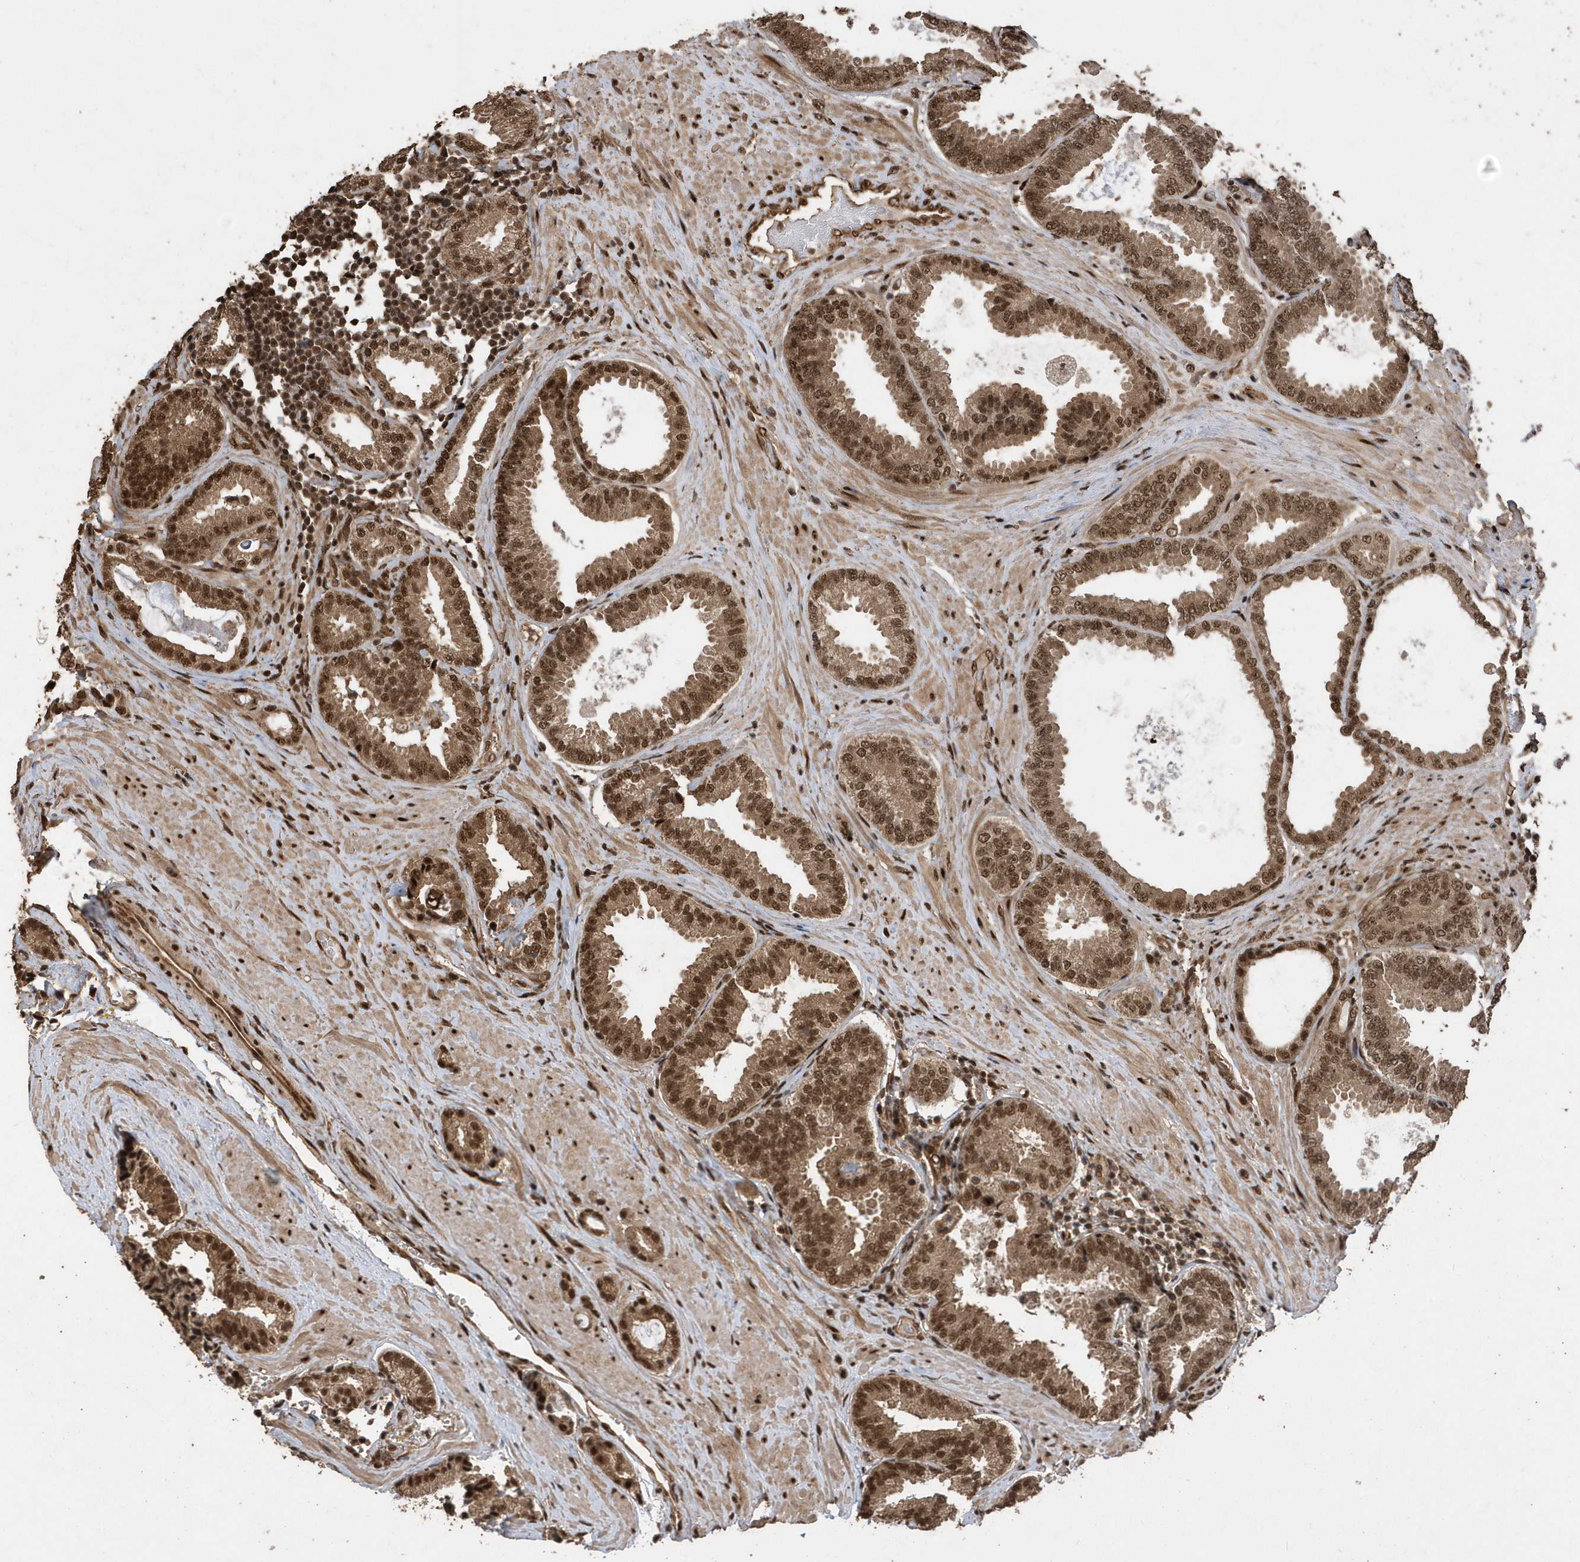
{"staining": {"intensity": "moderate", "quantity": ">75%", "location": "cytoplasmic/membranous,nuclear"}, "tissue": "prostate cancer", "cell_type": "Tumor cells", "image_type": "cancer", "snomed": [{"axis": "morphology", "description": "Adenocarcinoma, Low grade"}, {"axis": "topography", "description": "Prostate"}], "caption": "Prostate cancer (low-grade adenocarcinoma) was stained to show a protein in brown. There is medium levels of moderate cytoplasmic/membranous and nuclear expression in approximately >75% of tumor cells.", "gene": "INTS12", "patient": {"sex": "male", "age": 71}}